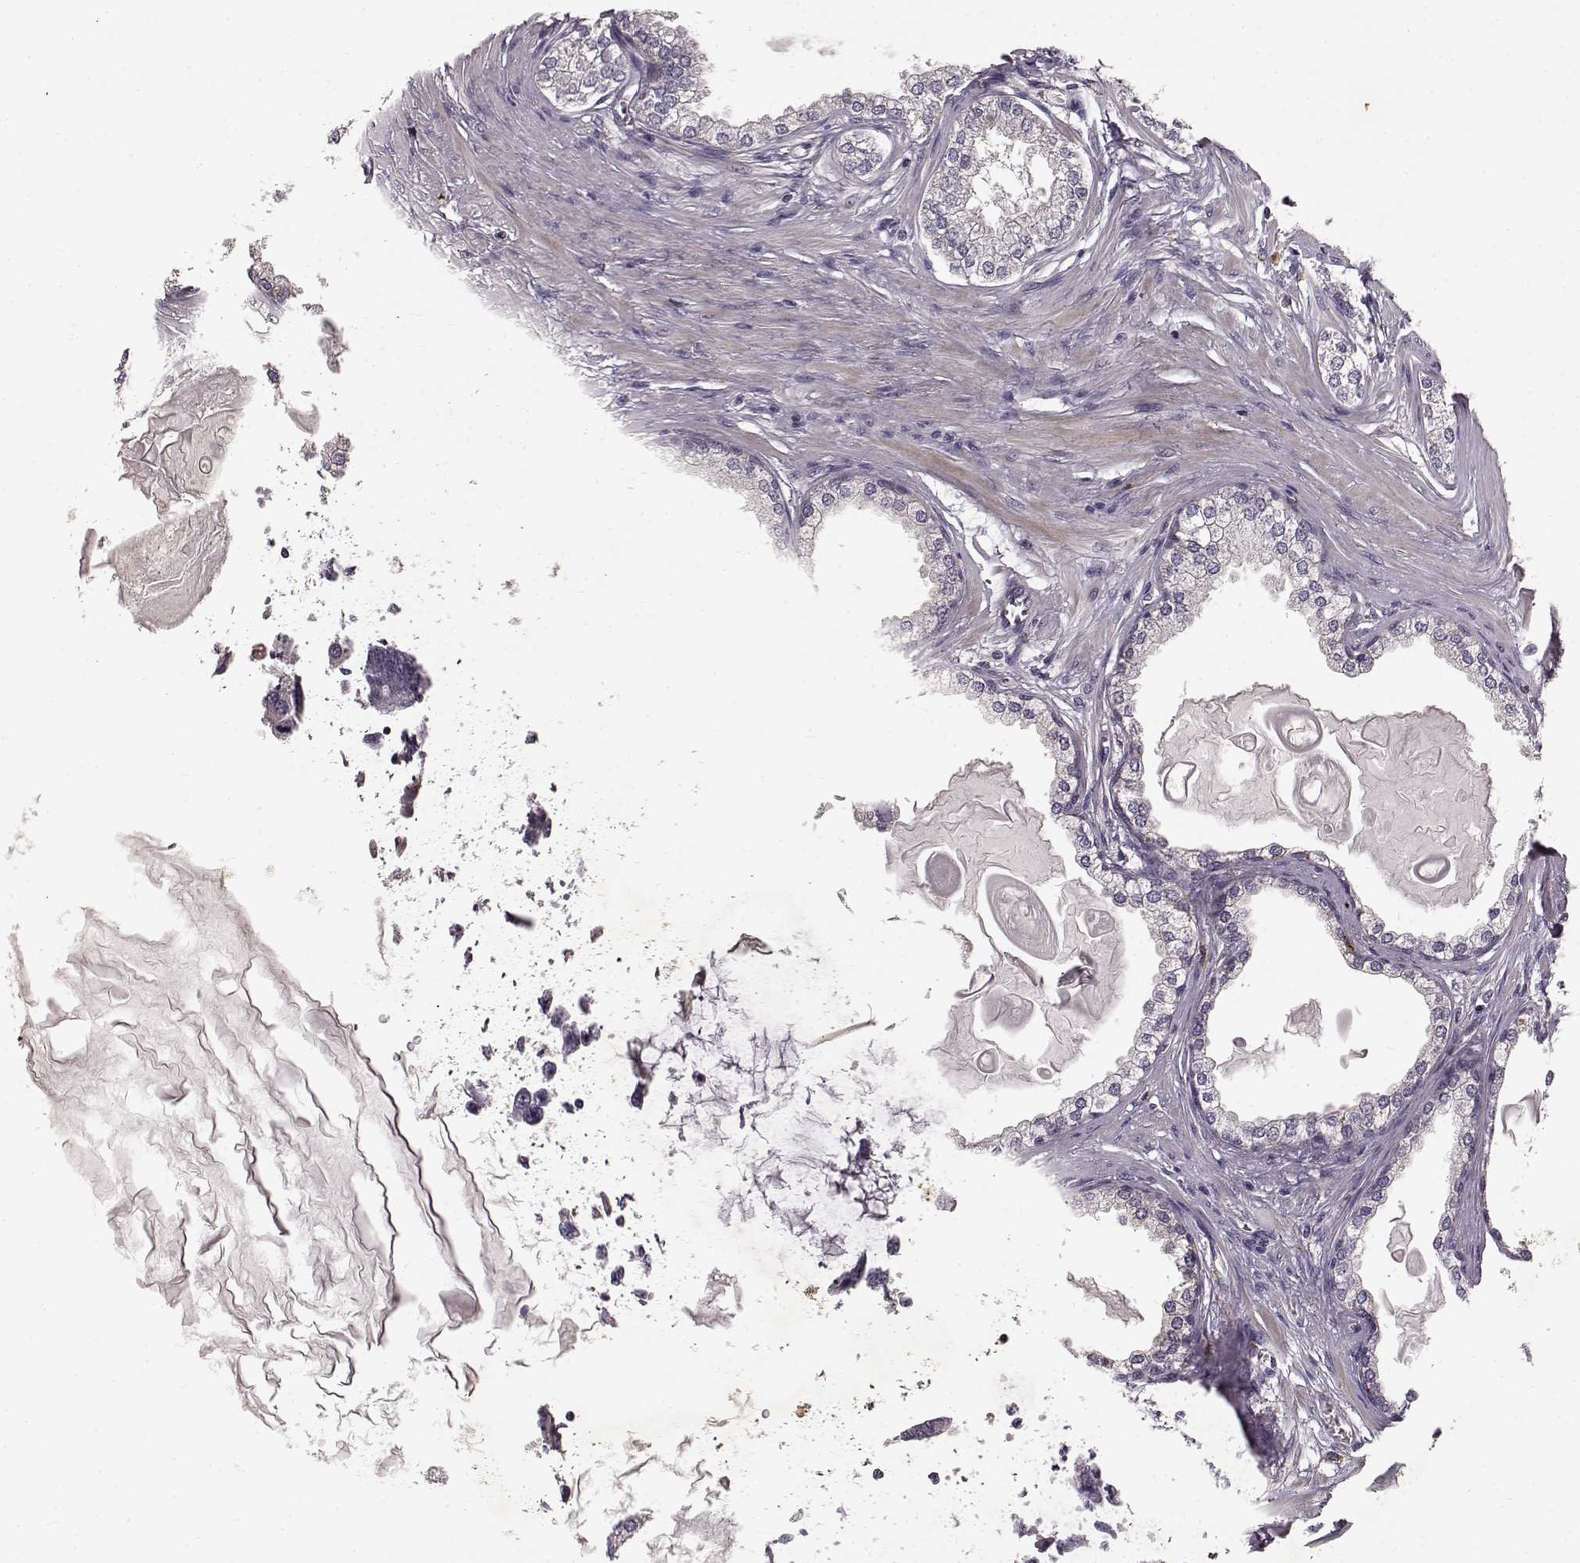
{"staining": {"intensity": "negative", "quantity": "none", "location": "none"}, "tissue": "prostate cancer", "cell_type": "Tumor cells", "image_type": "cancer", "snomed": [{"axis": "morphology", "description": "Normal tissue, NOS"}, {"axis": "morphology", "description": "Adenocarcinoma, High grade"}, {"axis": "topography", "description": "Prostate"}], "caption": "Tumor cells show no significant protein staining in prostate cancer (high-grade adenocarcinoma).", "gene": "CCNF", "patient": {"sex": "male", "age": 83}}